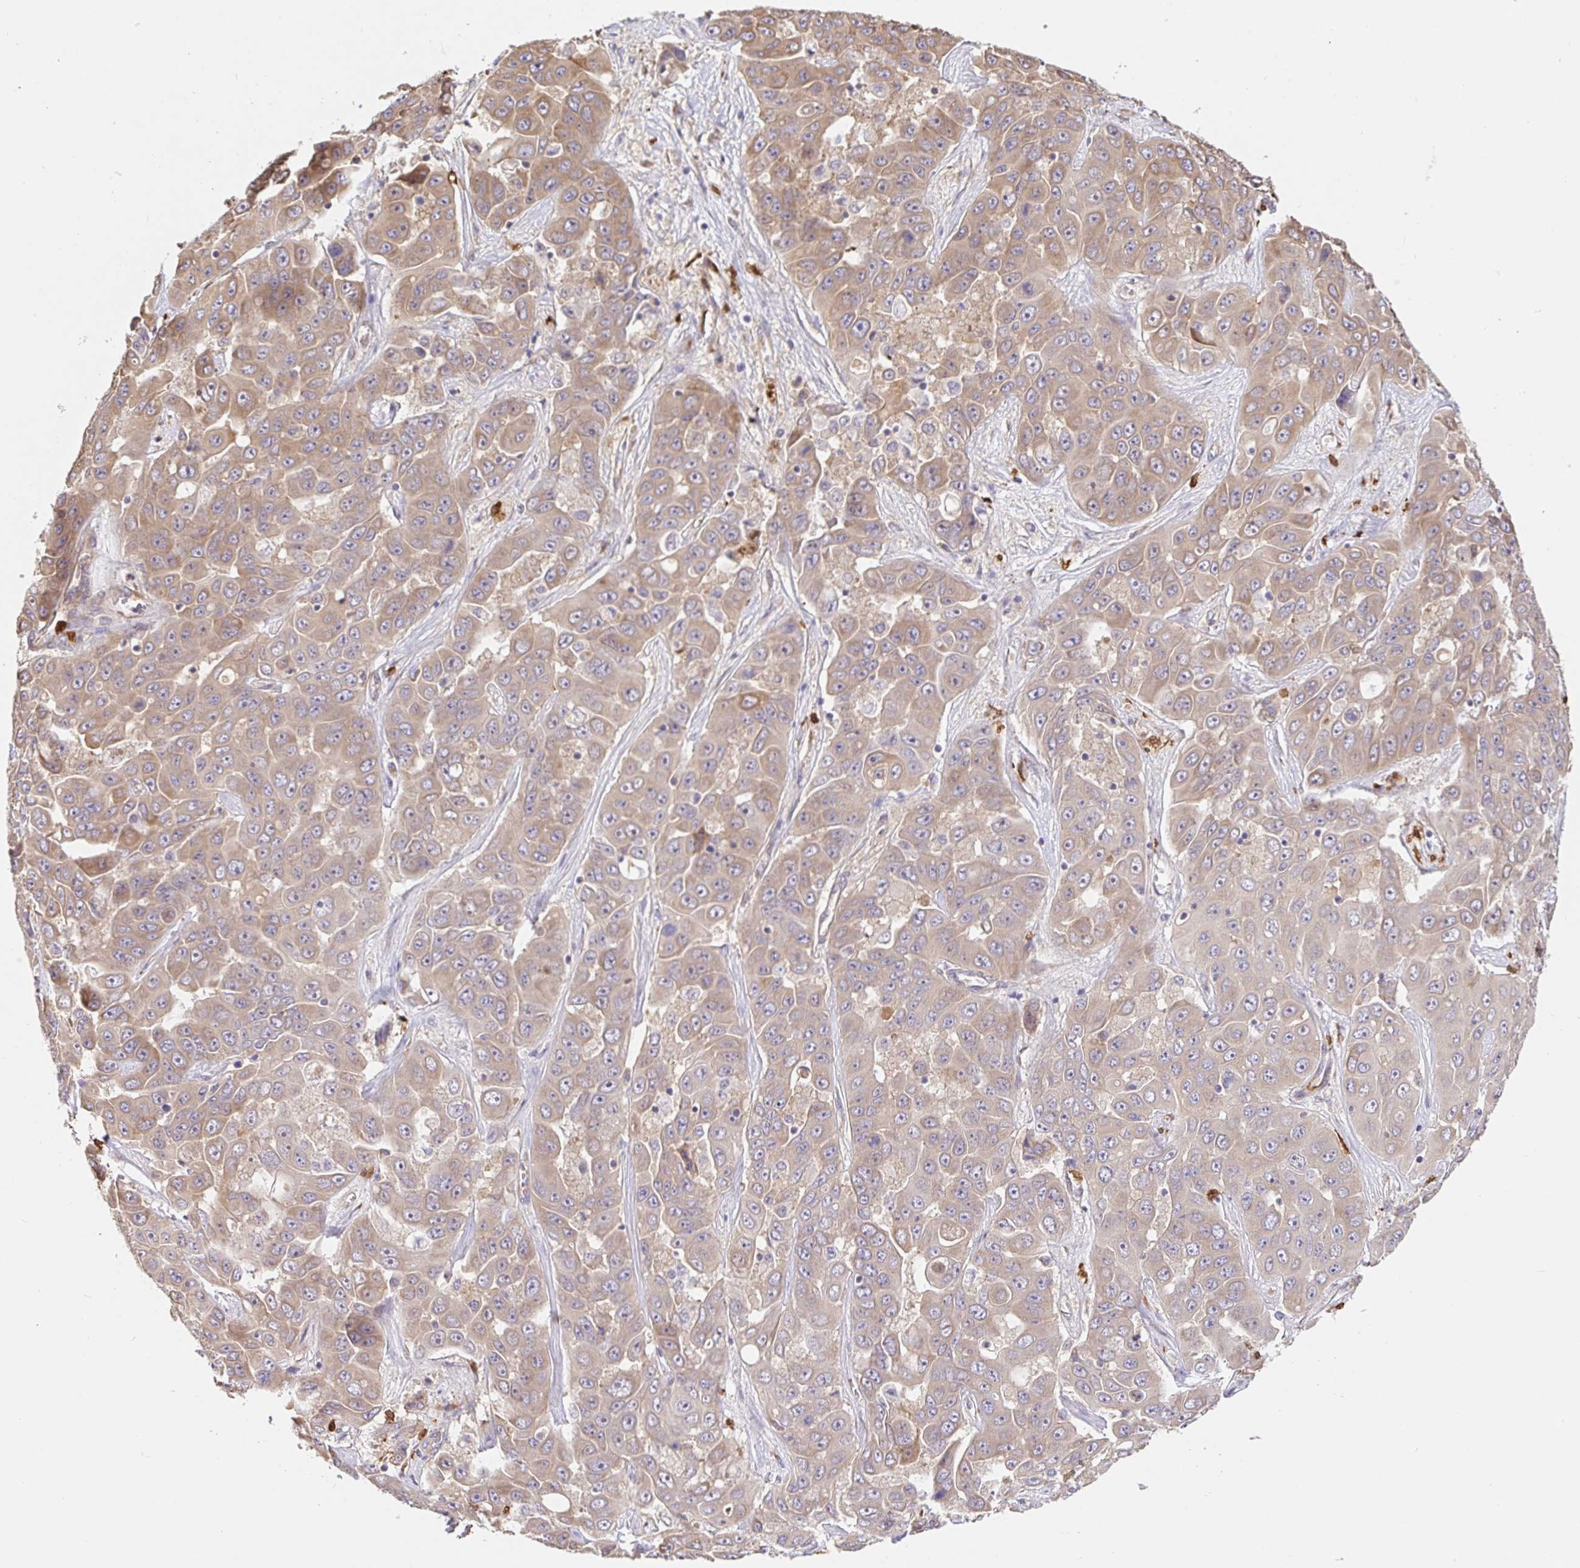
{"staining": {"intensity": "weak", "quantity": ">75%", "location": "cytoplasmic/membranous"}, "tissue": "liver cancer", "cell_type": "Tumor cells", "image_type": "cancer", "snomed": [{"axis": "morphology", "description": "Cholangiocarcinoma"}, {"axis": "topography", "description": "Liver"}], "caption": "Brown immunohistochemical staining in liver cancer (cholangiocarcinoma) demonstrates weak cytoplasmic/membranous staining in about >75% of tumor cells.", "gene": "PDPK1", "patient": {"sex": "female", "age": 52}}